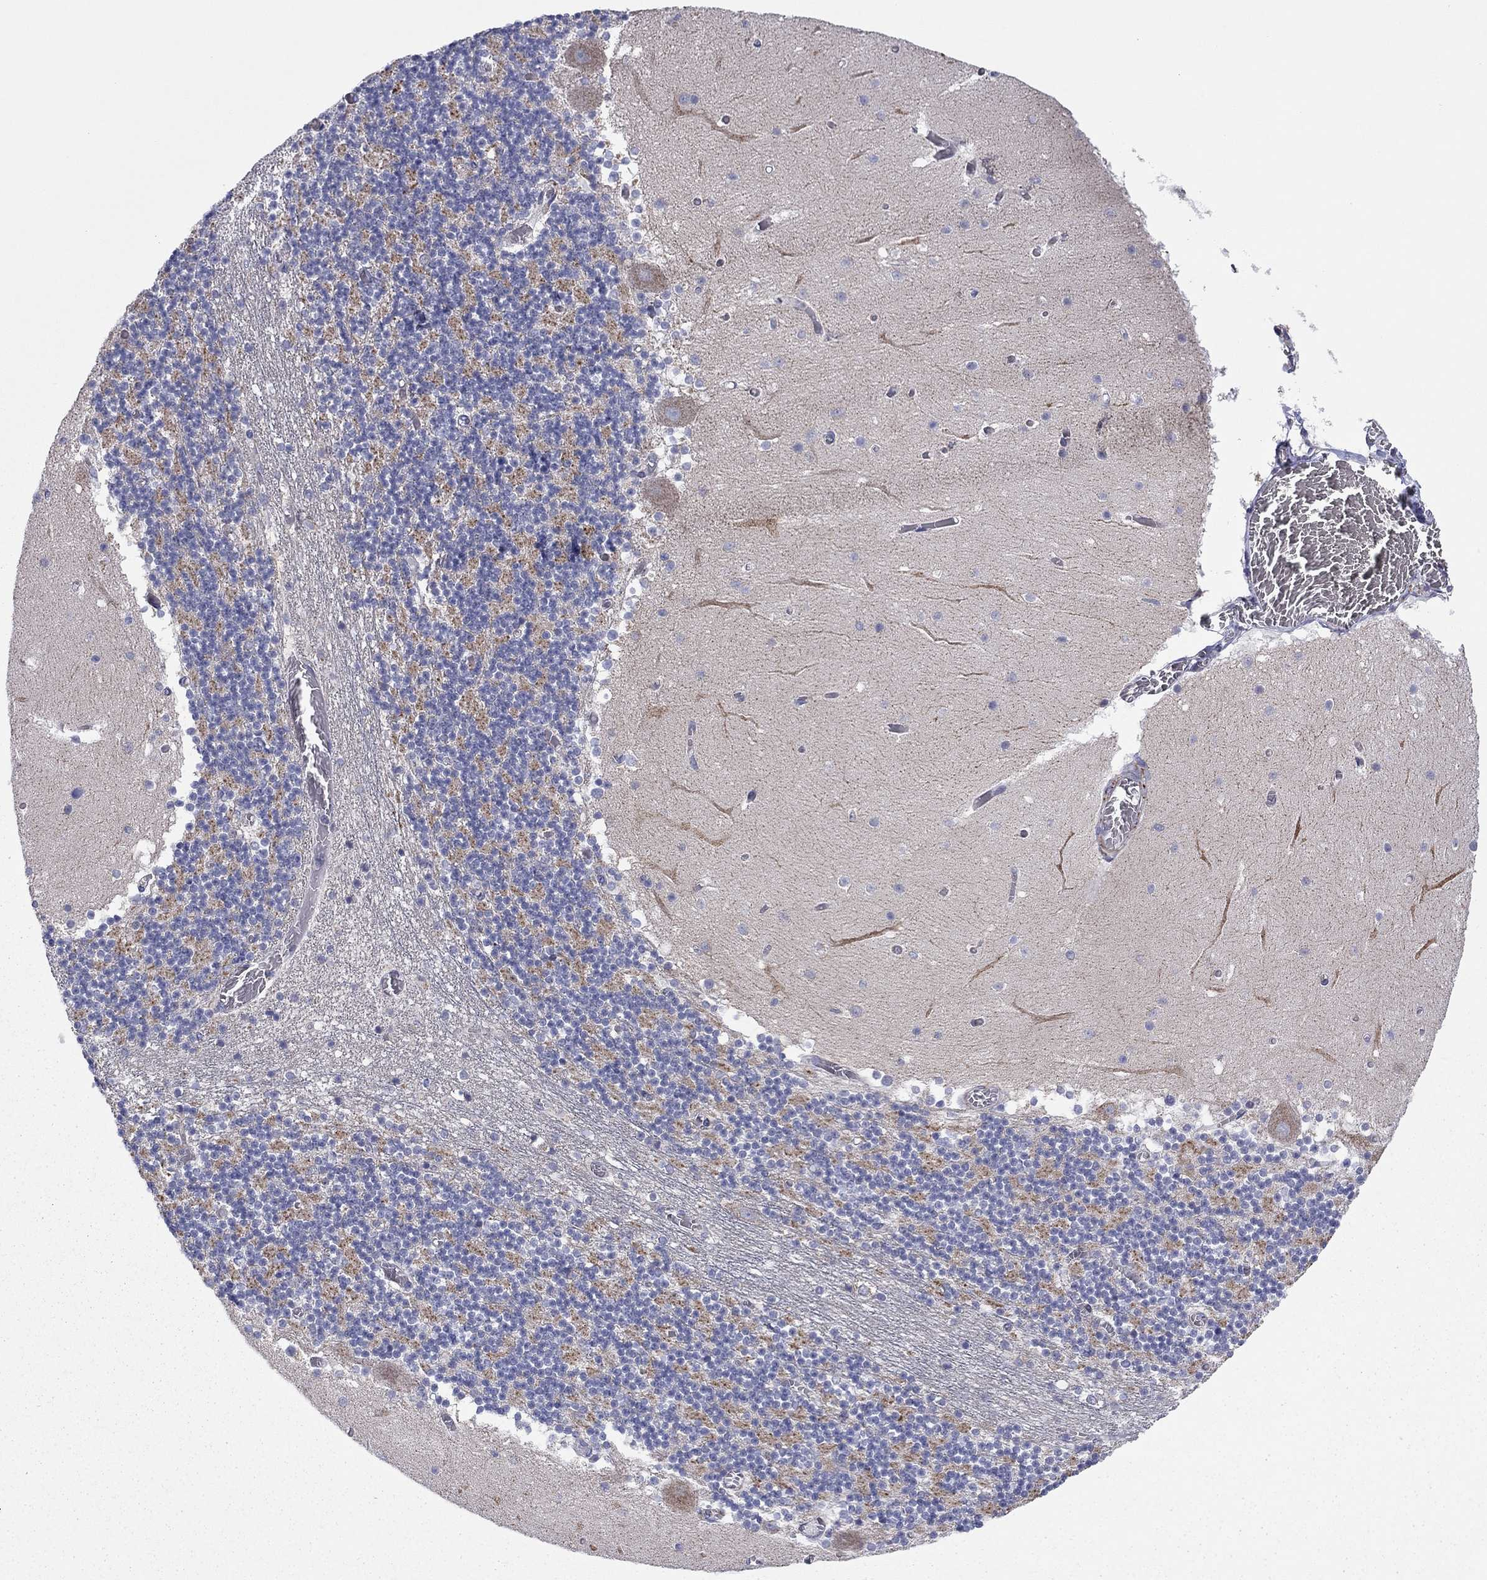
{"staining": {"intensity": "negative", "quantity": "none", "location": "none"}, "tissue": "cerebellum", "cell_type": "Cells in granular layer", "image_type": "normal", "snomed": [{"axis": "morphology", "description": "Normal tissue, NOS"}, {"axis": "topography", "description": "Cerebellum"}], "caption": "The image demonstrates no significant positivity in cells in granular layer of cerebellum. (Brightfield microscopy of DAB IHC at high magnification).", "gene": "MGST3", "patient": {"sex": "female", "age": 28}}